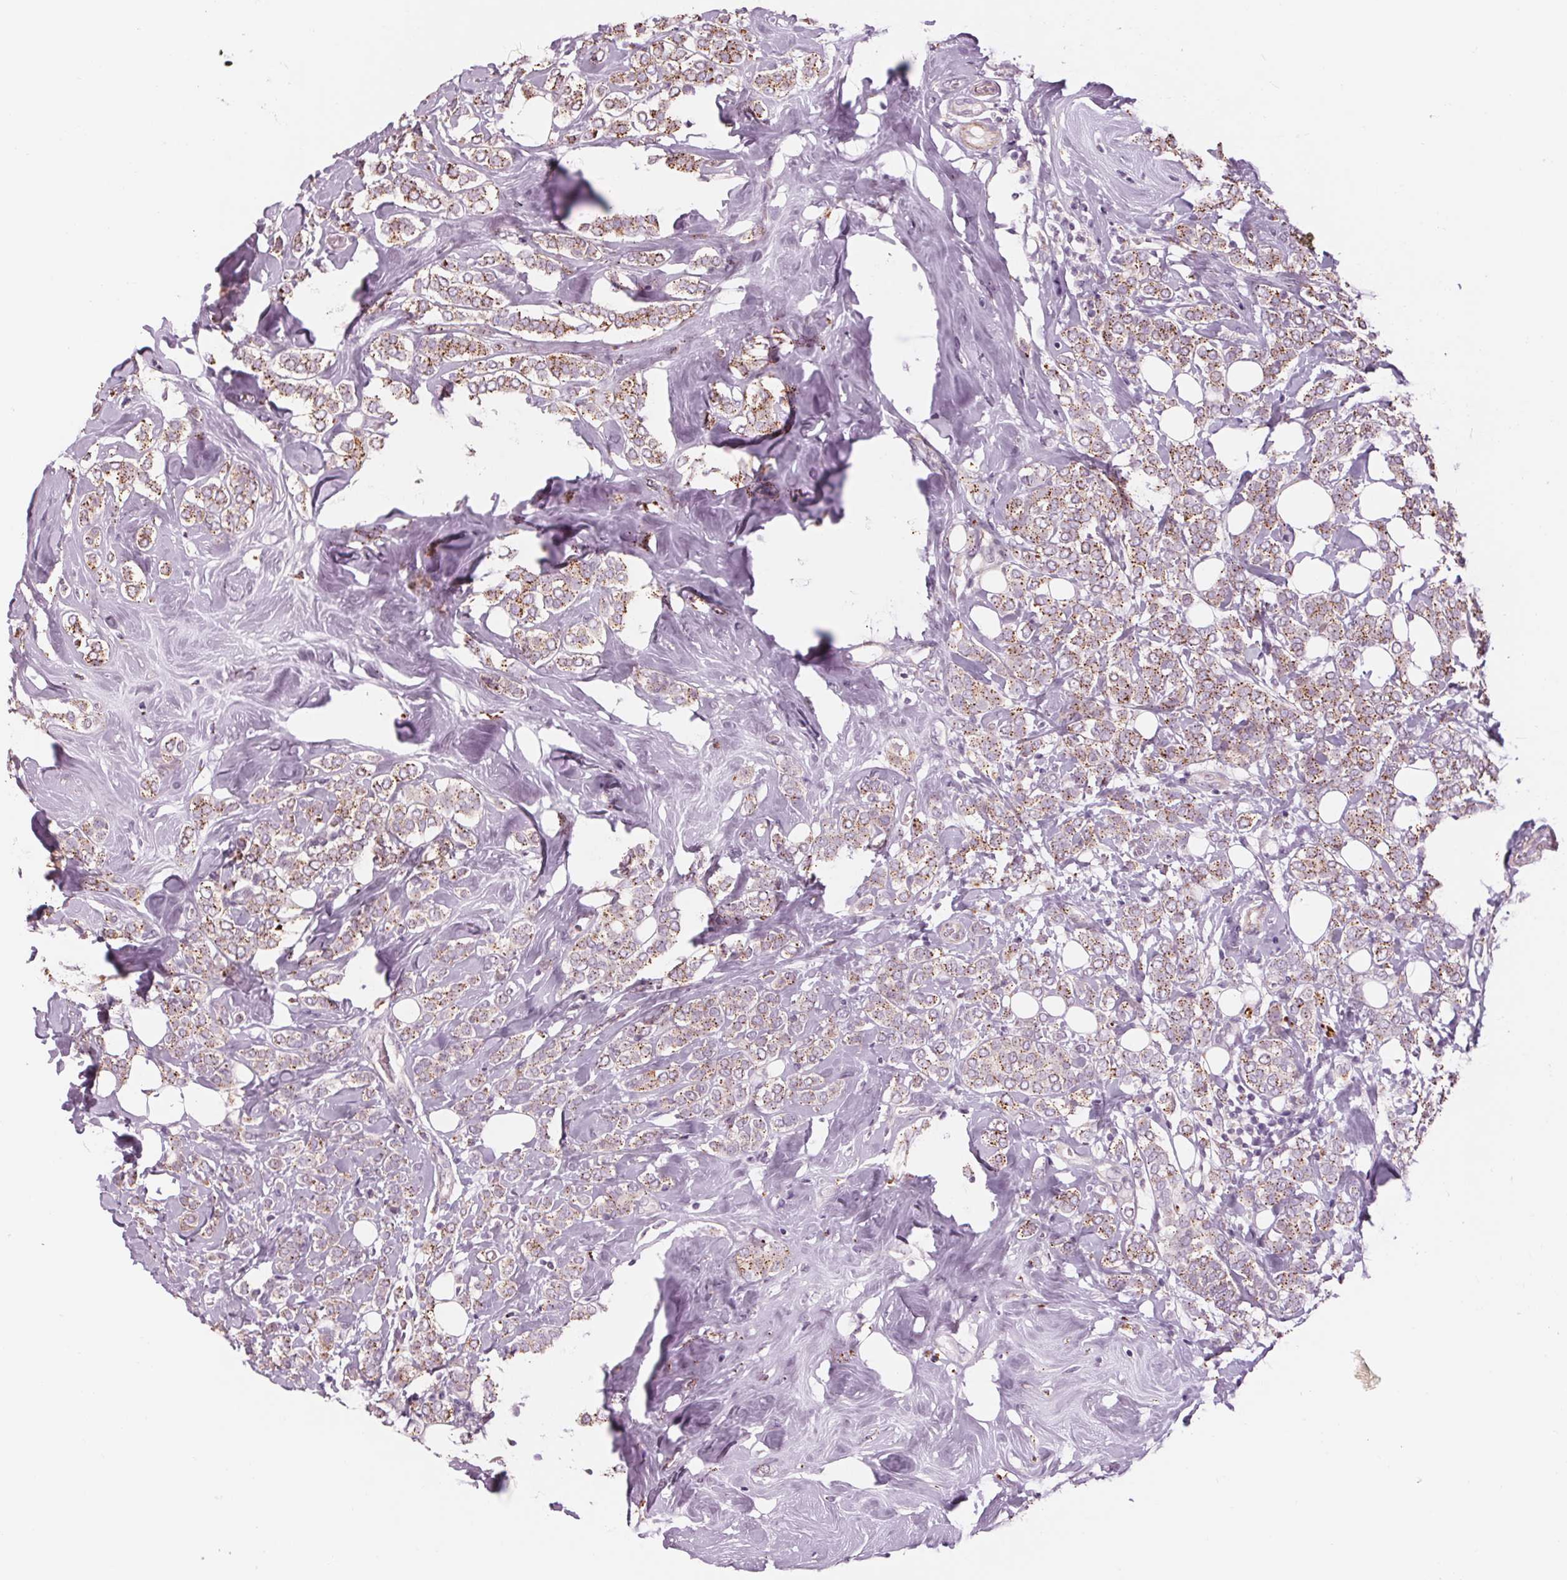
{"staining": {"intensity": "moderate", "quantity": "25%-75%", "location": "cytoplasmic/membranous"}, "tissue": "breast cancer", "cell_type": "Tumor cells", "image_type": "cancer", "snomed": [{"axis": "morphology", "description": "Lobular carcinoma"}, {"axis": "topography", "description": "Breast"}], "caption": "A high-resolution micrograph shows IHC staining of breast lobular carcinoma, which displays moderate cytoplasmic/membranous positivity in about 25%-75% of tumor cells. (brown staining indicates protein expression, while blue staining denotes nuclei).", "gene": "SAMD5", "patient": {"sex": "female", "age": 49}}